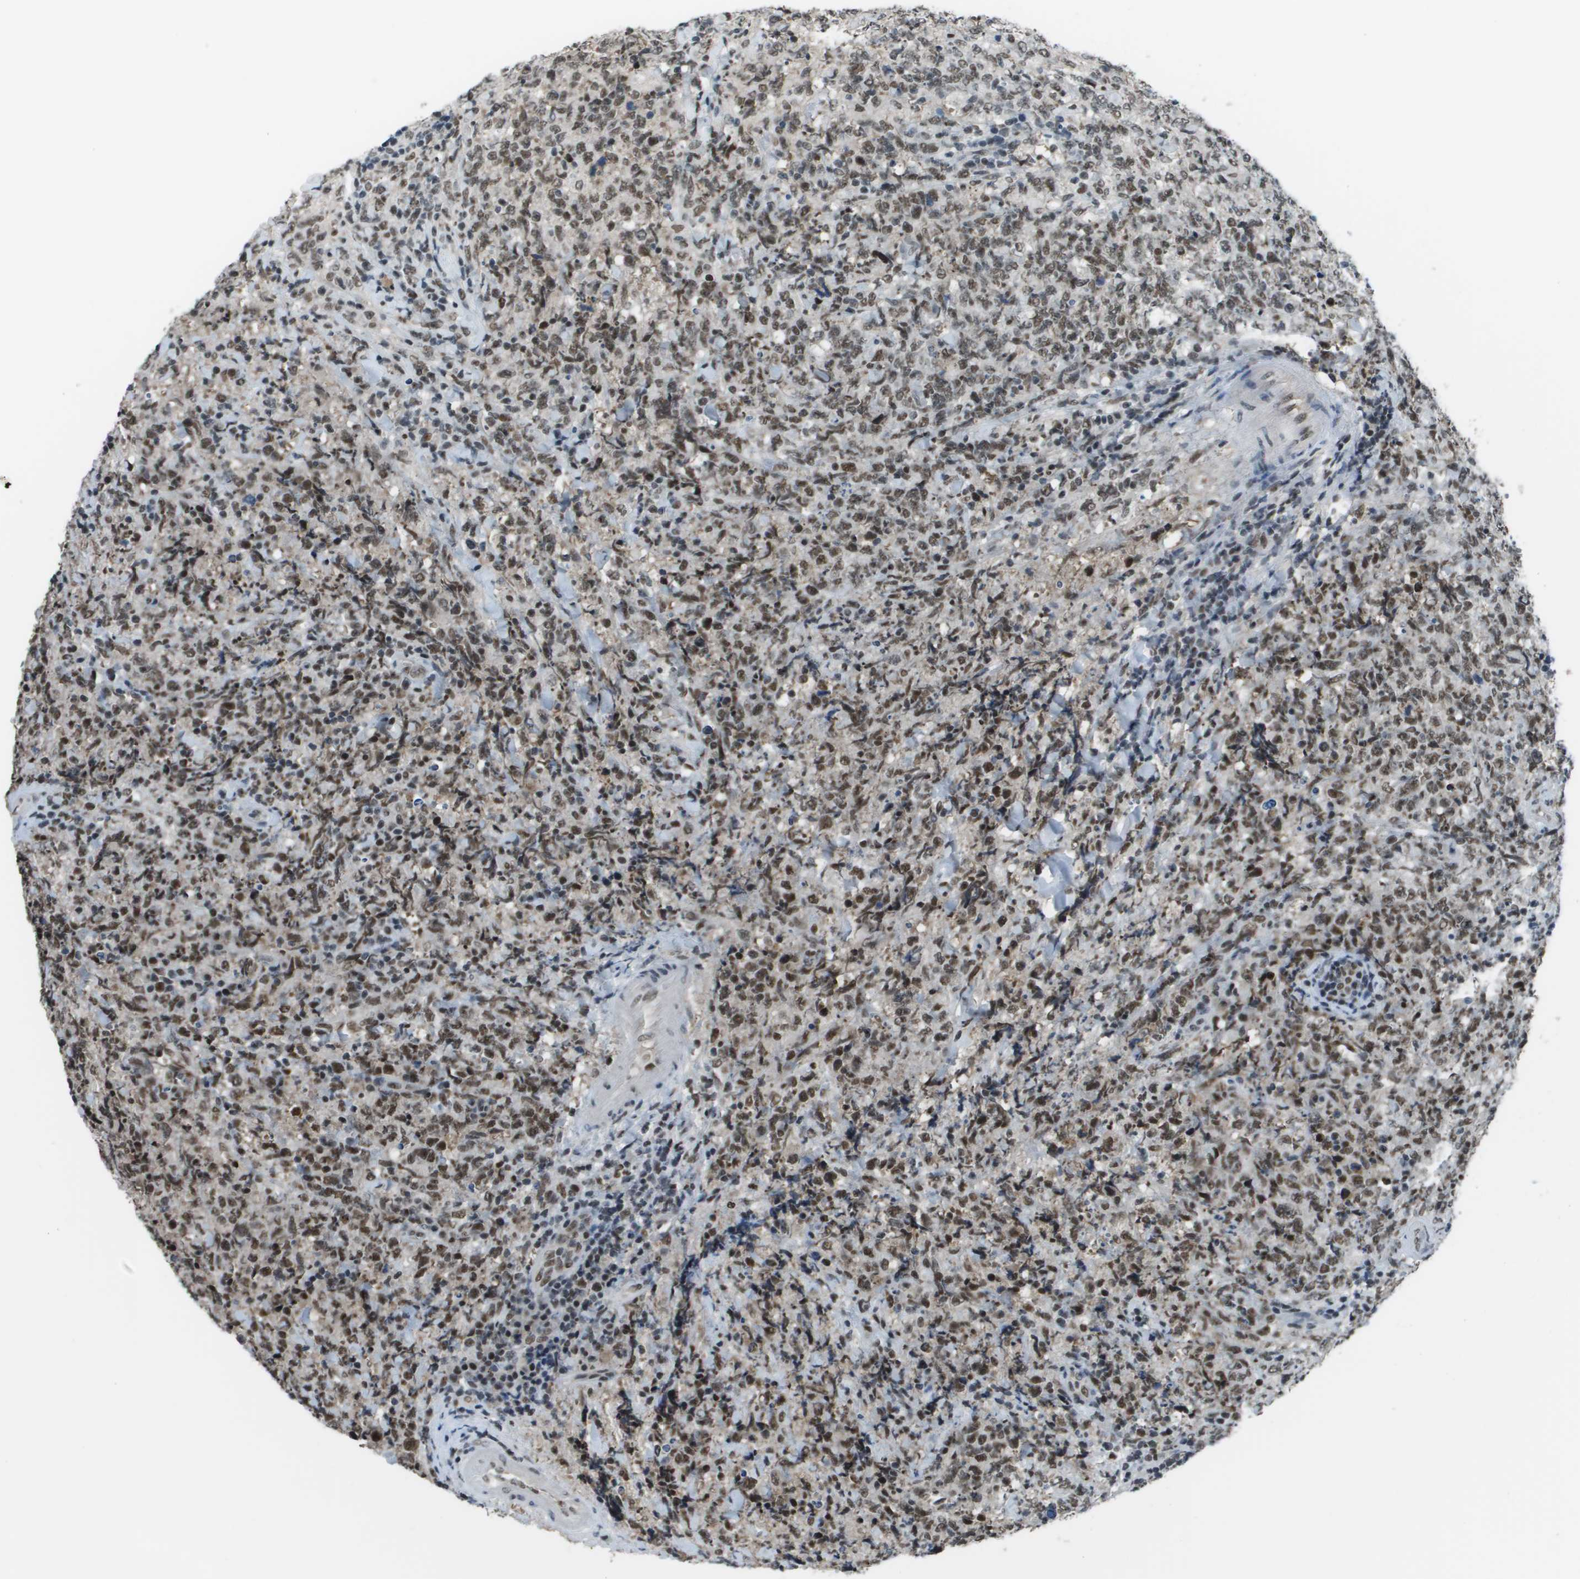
{"staining": {"intensity": "moderate", "quantity": ">75%", "location": "nuclear"}, "tissue": "lymphoma", "cell_type": "Tumor cells", "image_type": "cancer", "snomed": [{"axis": "morphology", "description": "Malignant lymphoma, non-Hodgkin's type, High grade"}, {"axis": "topography", "description": "Tonsil"}], "caption": "Immunohistochemical staining of lymphoma displays medium levels of moderate nuclear staining in about >75% of tumor cells.", "gene": "THRAP3", "patient": {"sex": "female", "age": 36}}